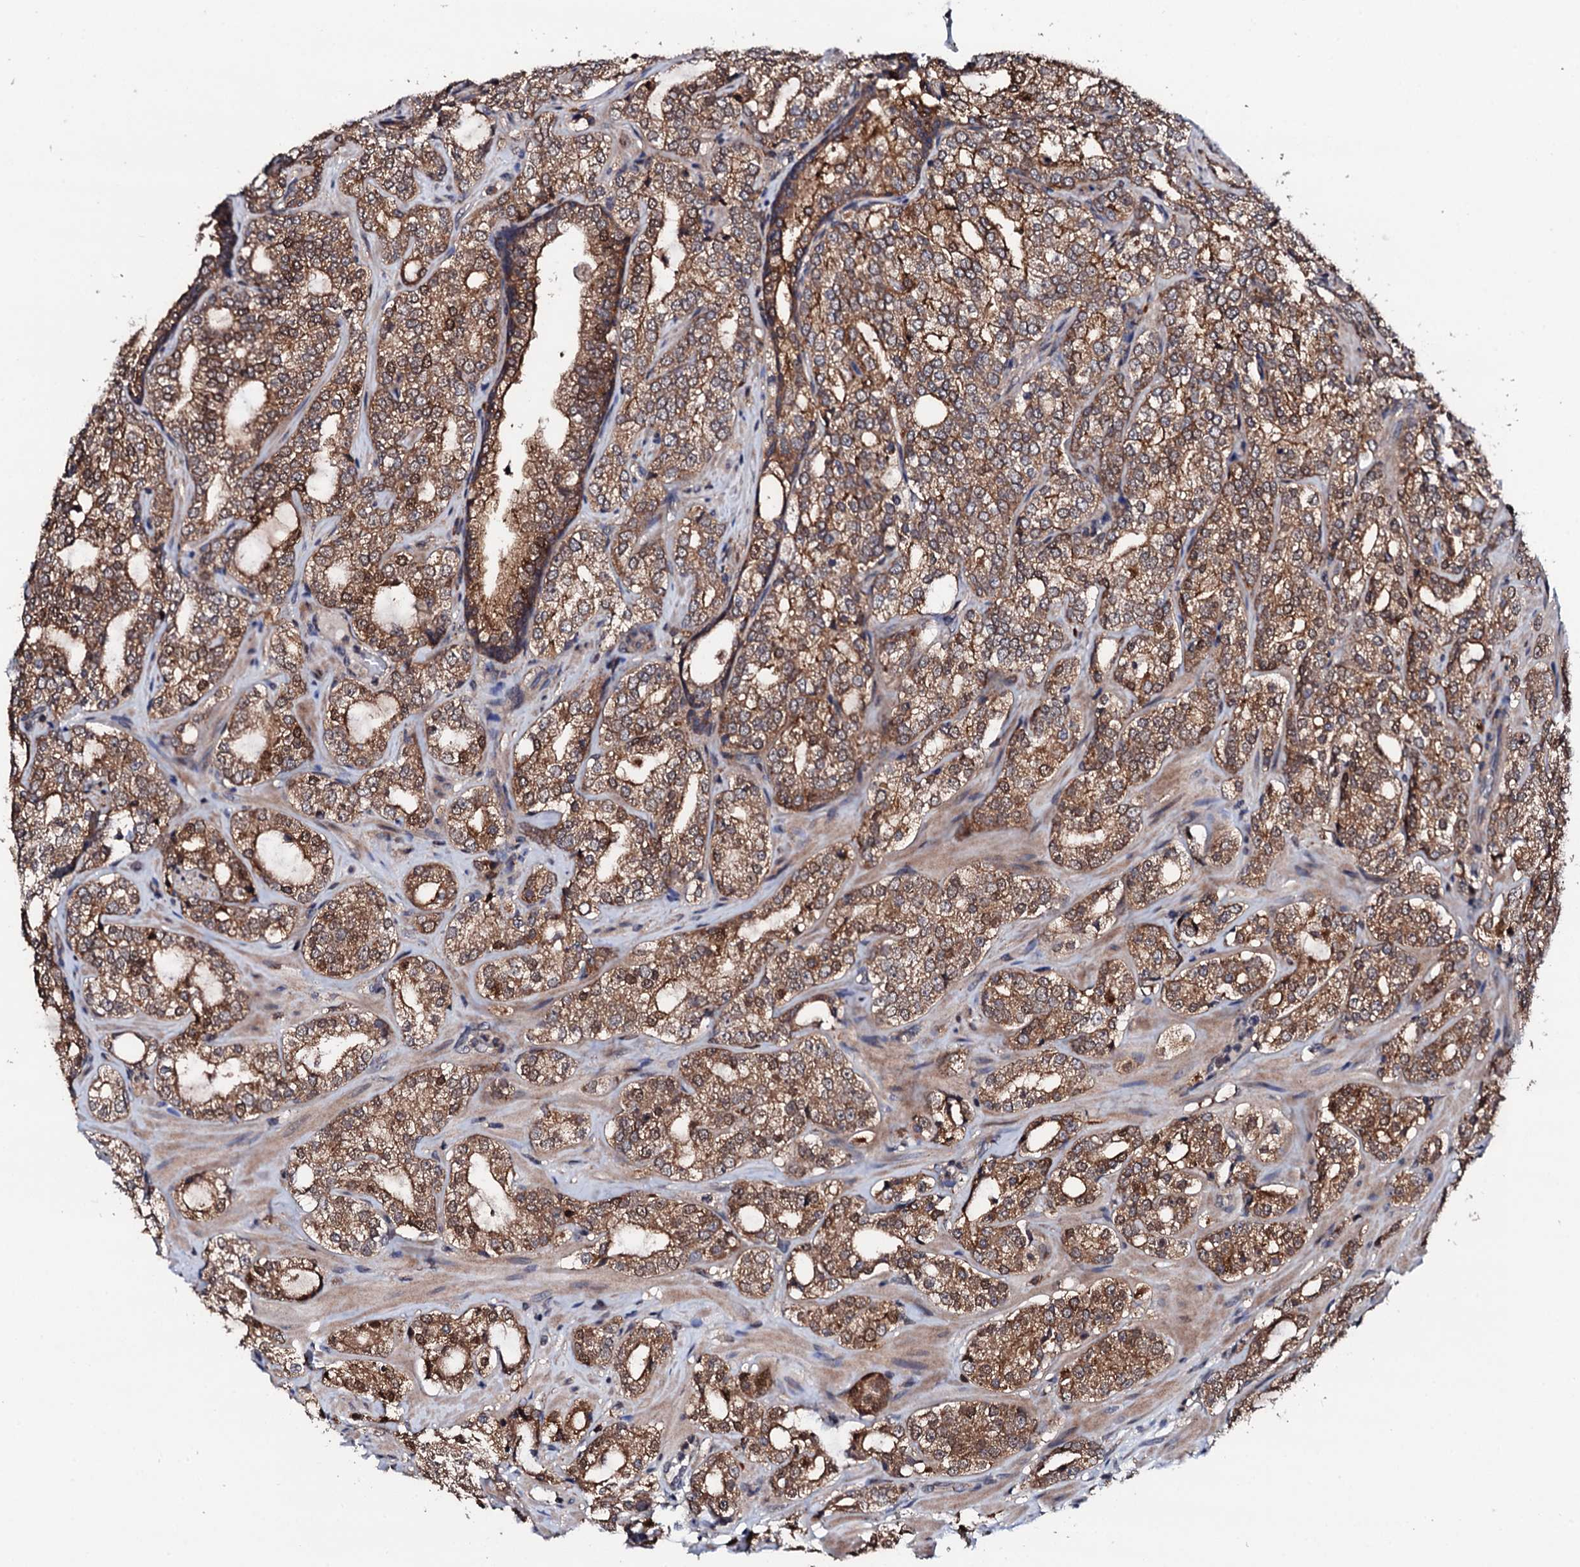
{"staining": {"intensity": "moderate", "quantity": ">75%", "location": "cytoplasmic/membranous"}, "tissue": "prostate cancer", "cell_type": "Tumor cells", "image_type": "cancer", "snomed": [{"axis": "morphology", "description": "Adenocarcinoma, High grade"}, {"axis": "topography", "description": "Prostate"}], "caption": "Protein positivity by immunohistochemistry (IHC) displays moderate cytoplasmic/membranous staining in about >75% of tumor cells in prostate cancer.", "gene": "EDC3", "patient": {"sex": "male", "age": 64}}